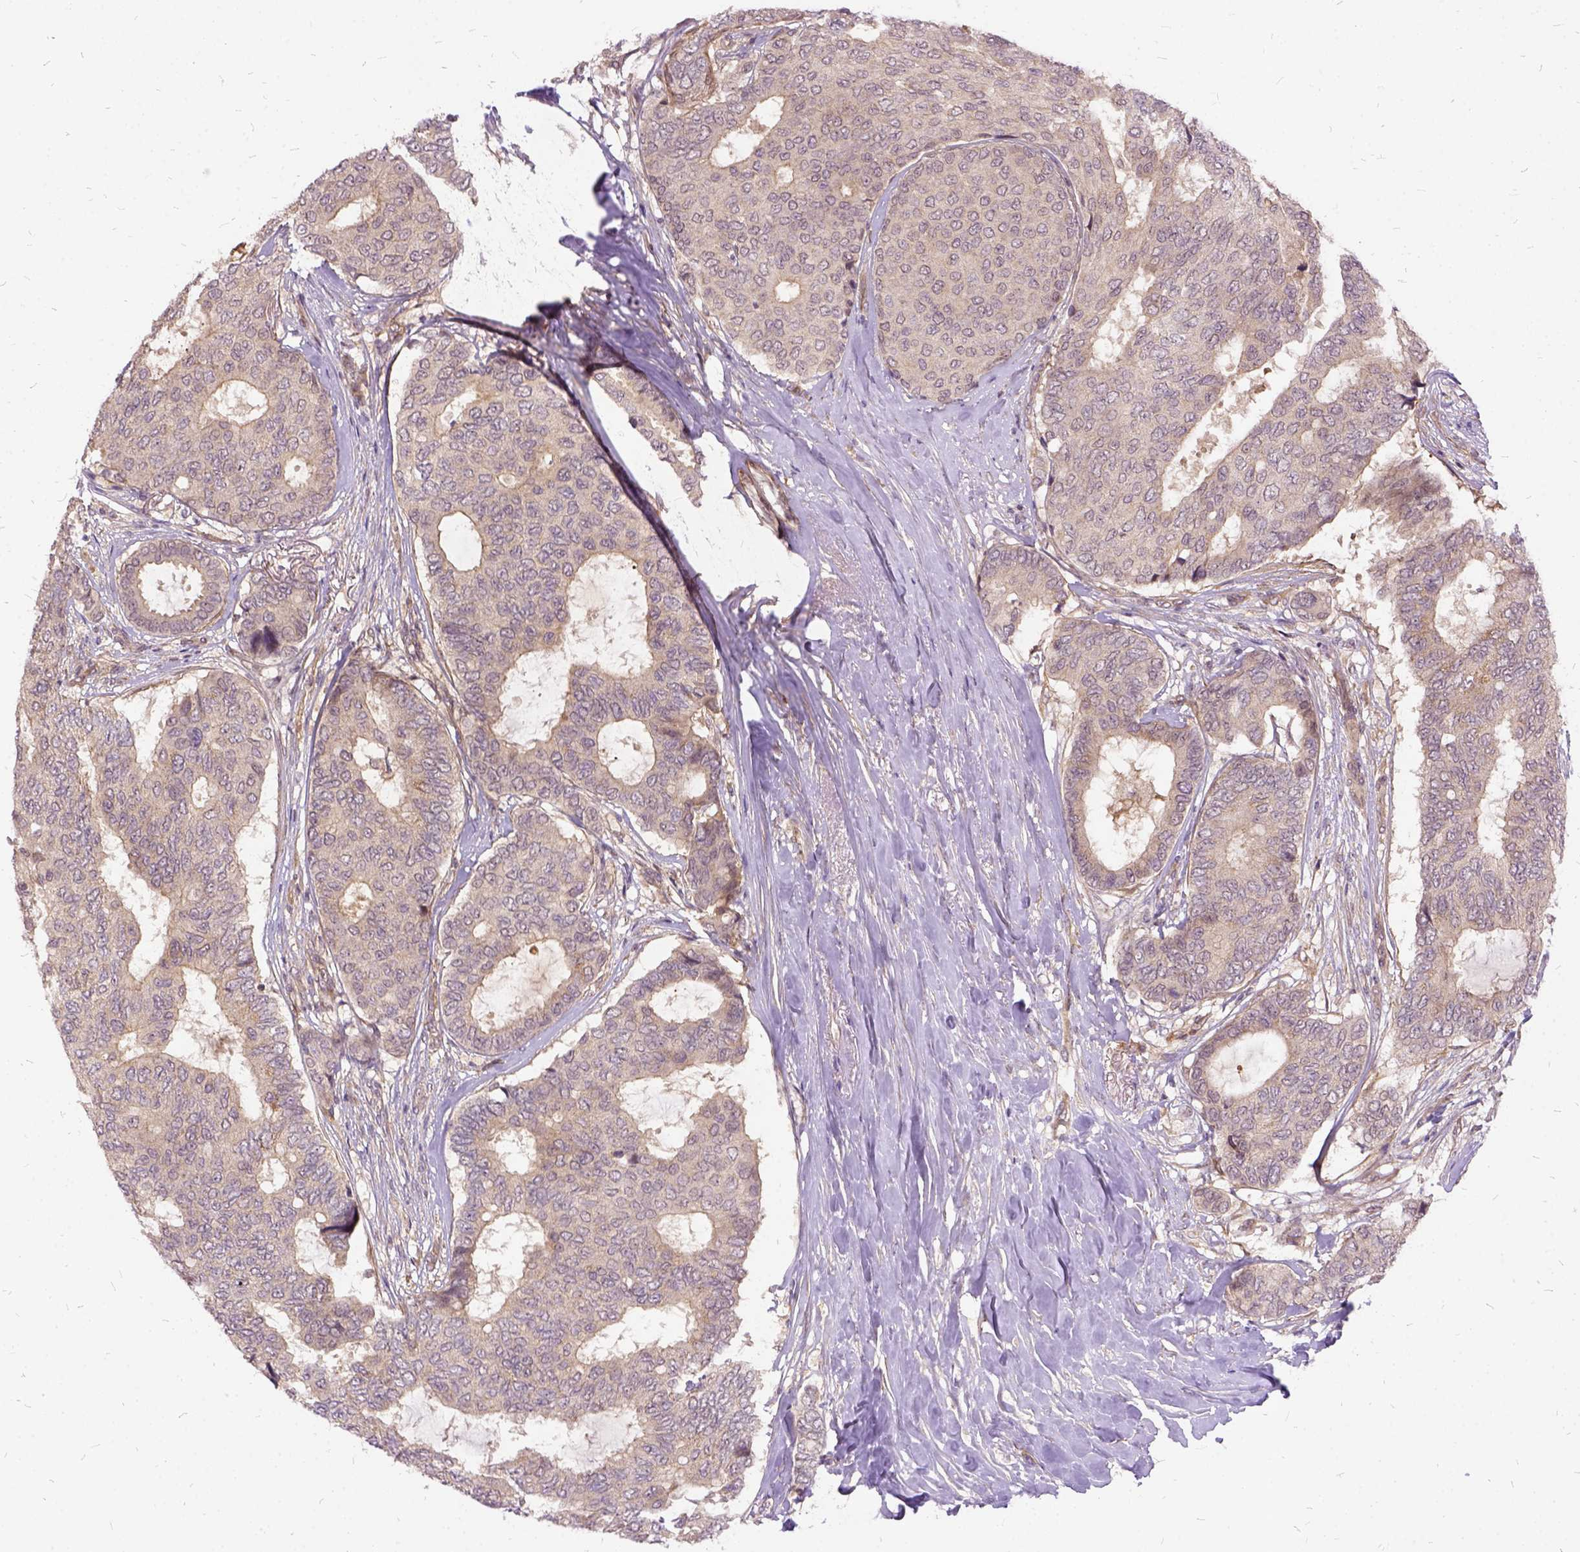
{"staining": {"intensity": "weak", "quantity": "<25%", "location": "cytoplasmic/membranous"}, "tissue": "breast cancer", "cell_type": "Tumor cells", "image_type": "cancer", "snomed": [{"axis": "morphology", "description": "Duct carcinoma"}, {"axis": "topography", "description": "Breast"}], "caption": "The image shows no staining of tumor cells in breast cancer (invasive ductal carcinoma).", "gene": "ILRUN", "patient": {"sex": "female", "age": 75}}